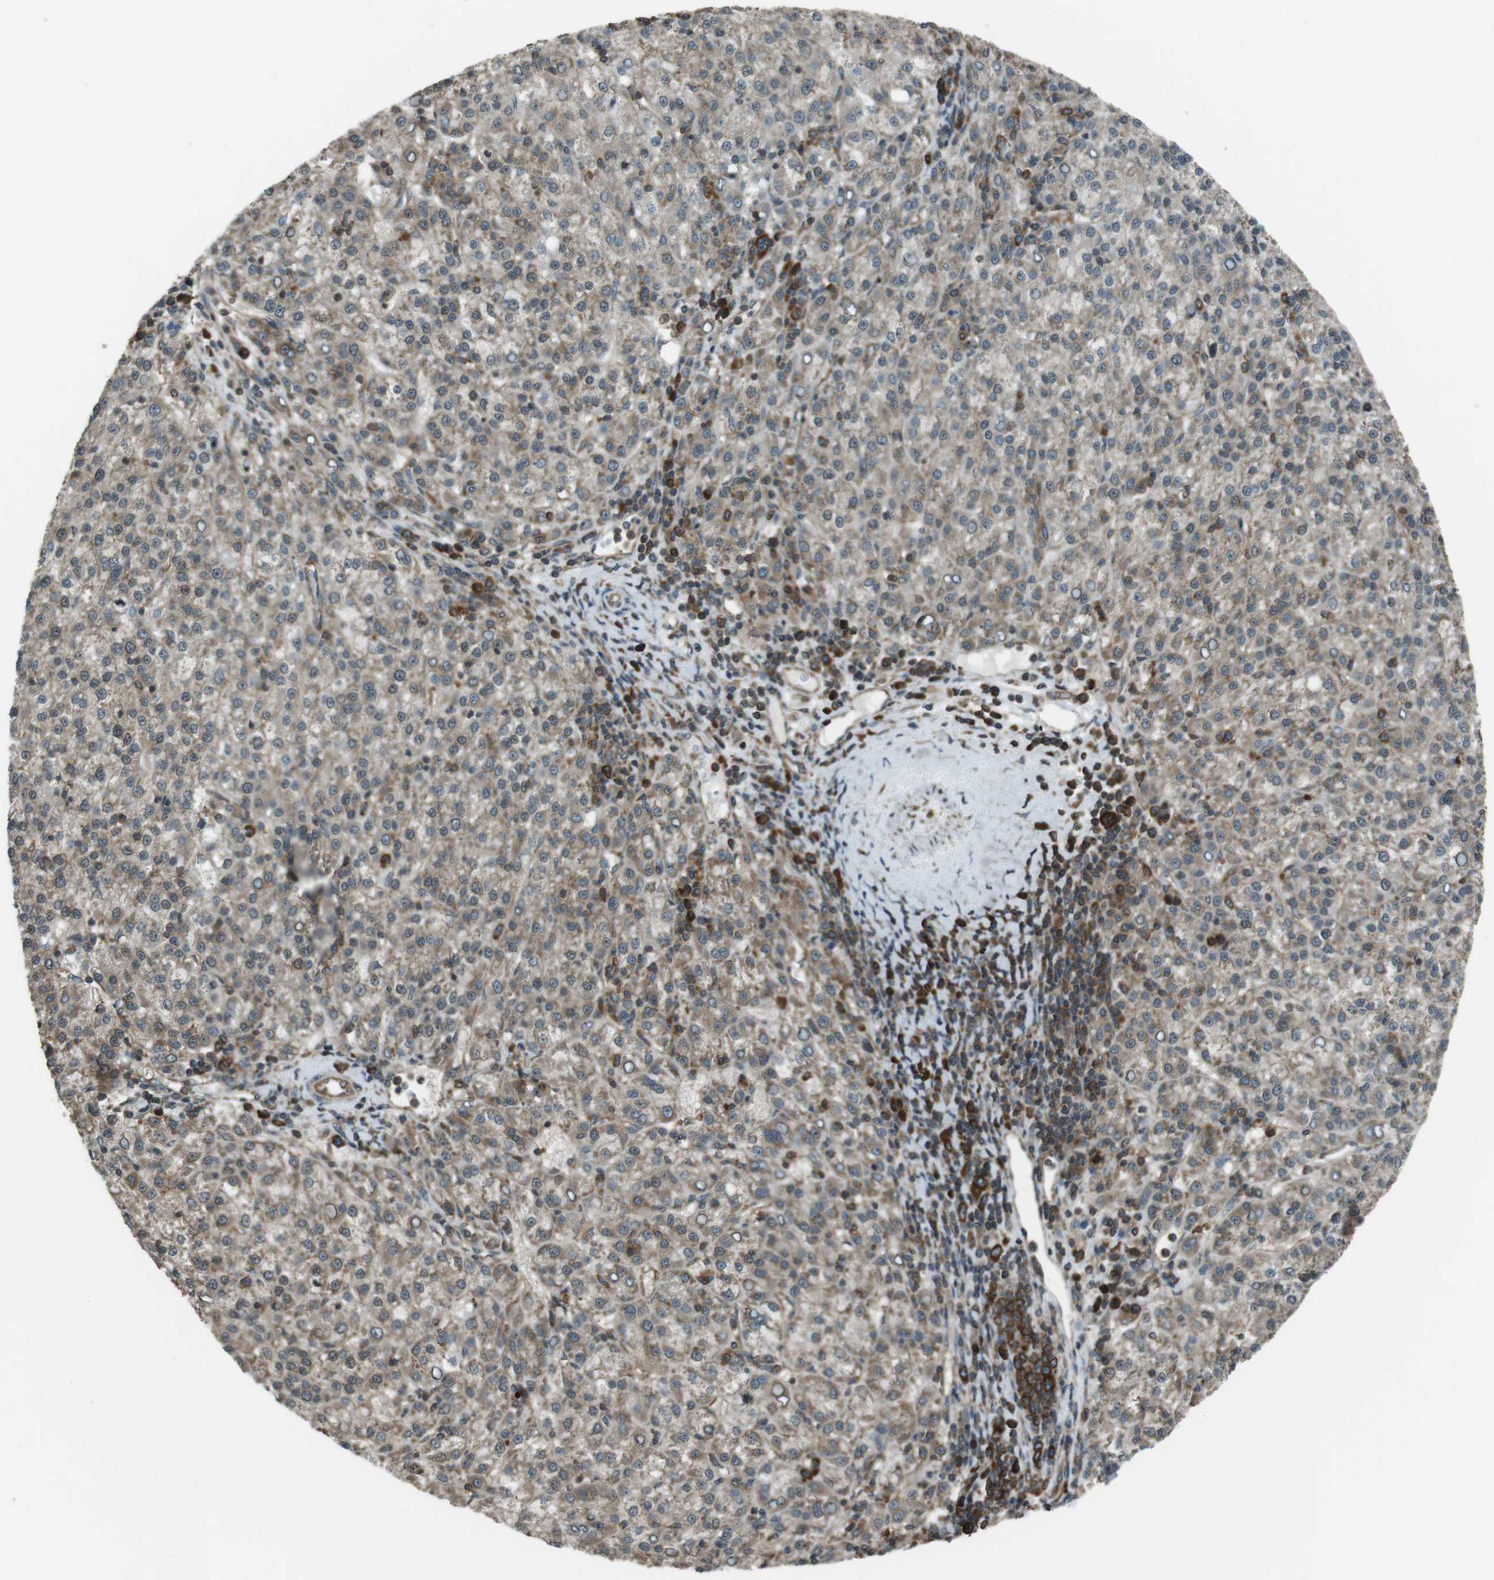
{"staining": {"intensity": "moderate", "quantity": ">75%", "location": "cytoplasmic/membranous"}, "tissue": "liver cancer", "cell_type": "Tumor cells", "image_type": "cancer", "snomed": [{"axis": "morphology", "description": "Carcinoma, Hepatocellular, NOS"}, {"axis": "topography", "description": "Liver"}], "caption": "A photomicrograph of liver hepatocellular carcinoma stained for a protein demonstrates moderate cytoplasmic/membranous brown staining in tumor cells.", "gene": "PA2G4", "patient": {"sex": "female", "age": 58}}